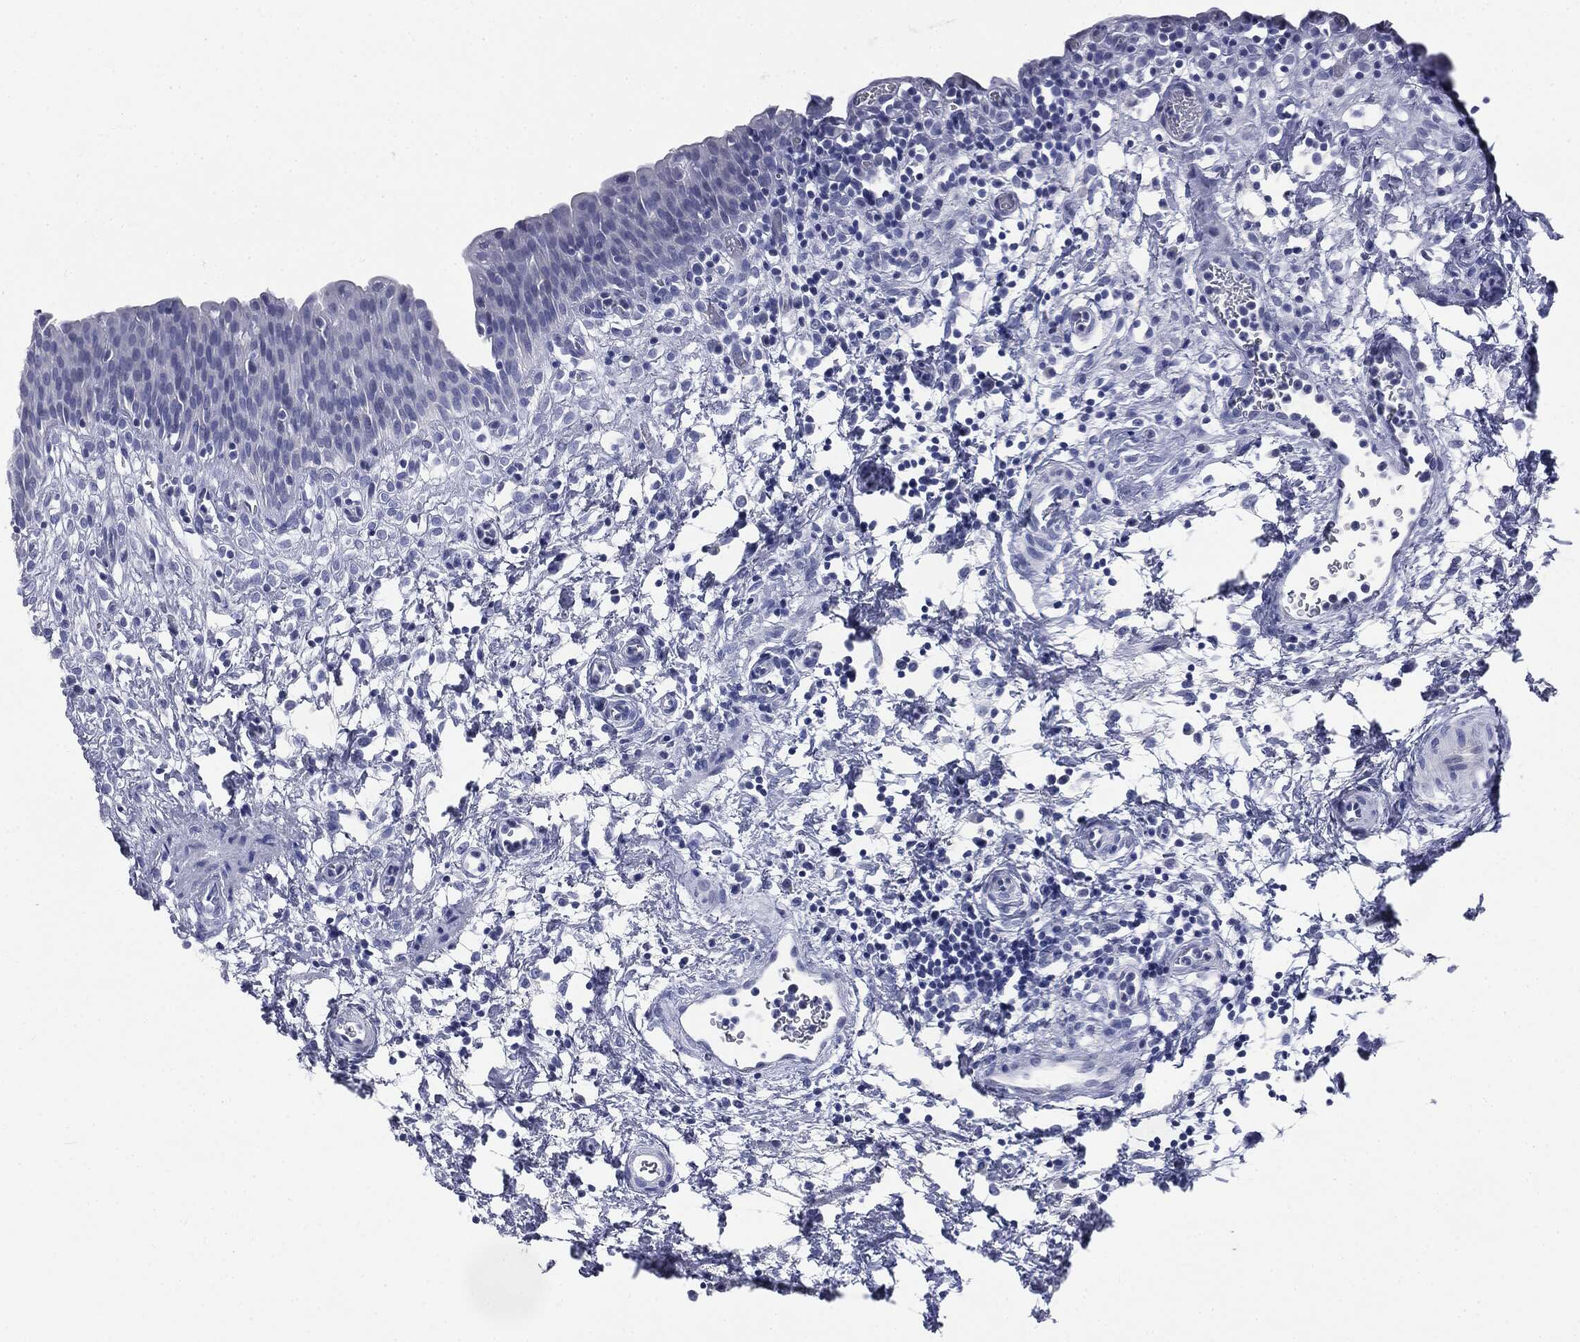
{"staining": {"intensity": "negative", "quantity": "none", "location": "none"}, "tissue": "urinary bladder", "cell_type": "Urothelial cells", "image_type": "normal", "snomed": [{"axis": "morphology", "description": "Normal tissue, NOS"}, {"axis": "topography", "description": "Urinary bladder"}], "caption": "The micrograph shows no staining of urothelial cells in unremarkable urinary bladder.", "gene": "ATP2A1", "patient": {"sex": "male", "age": 37}}